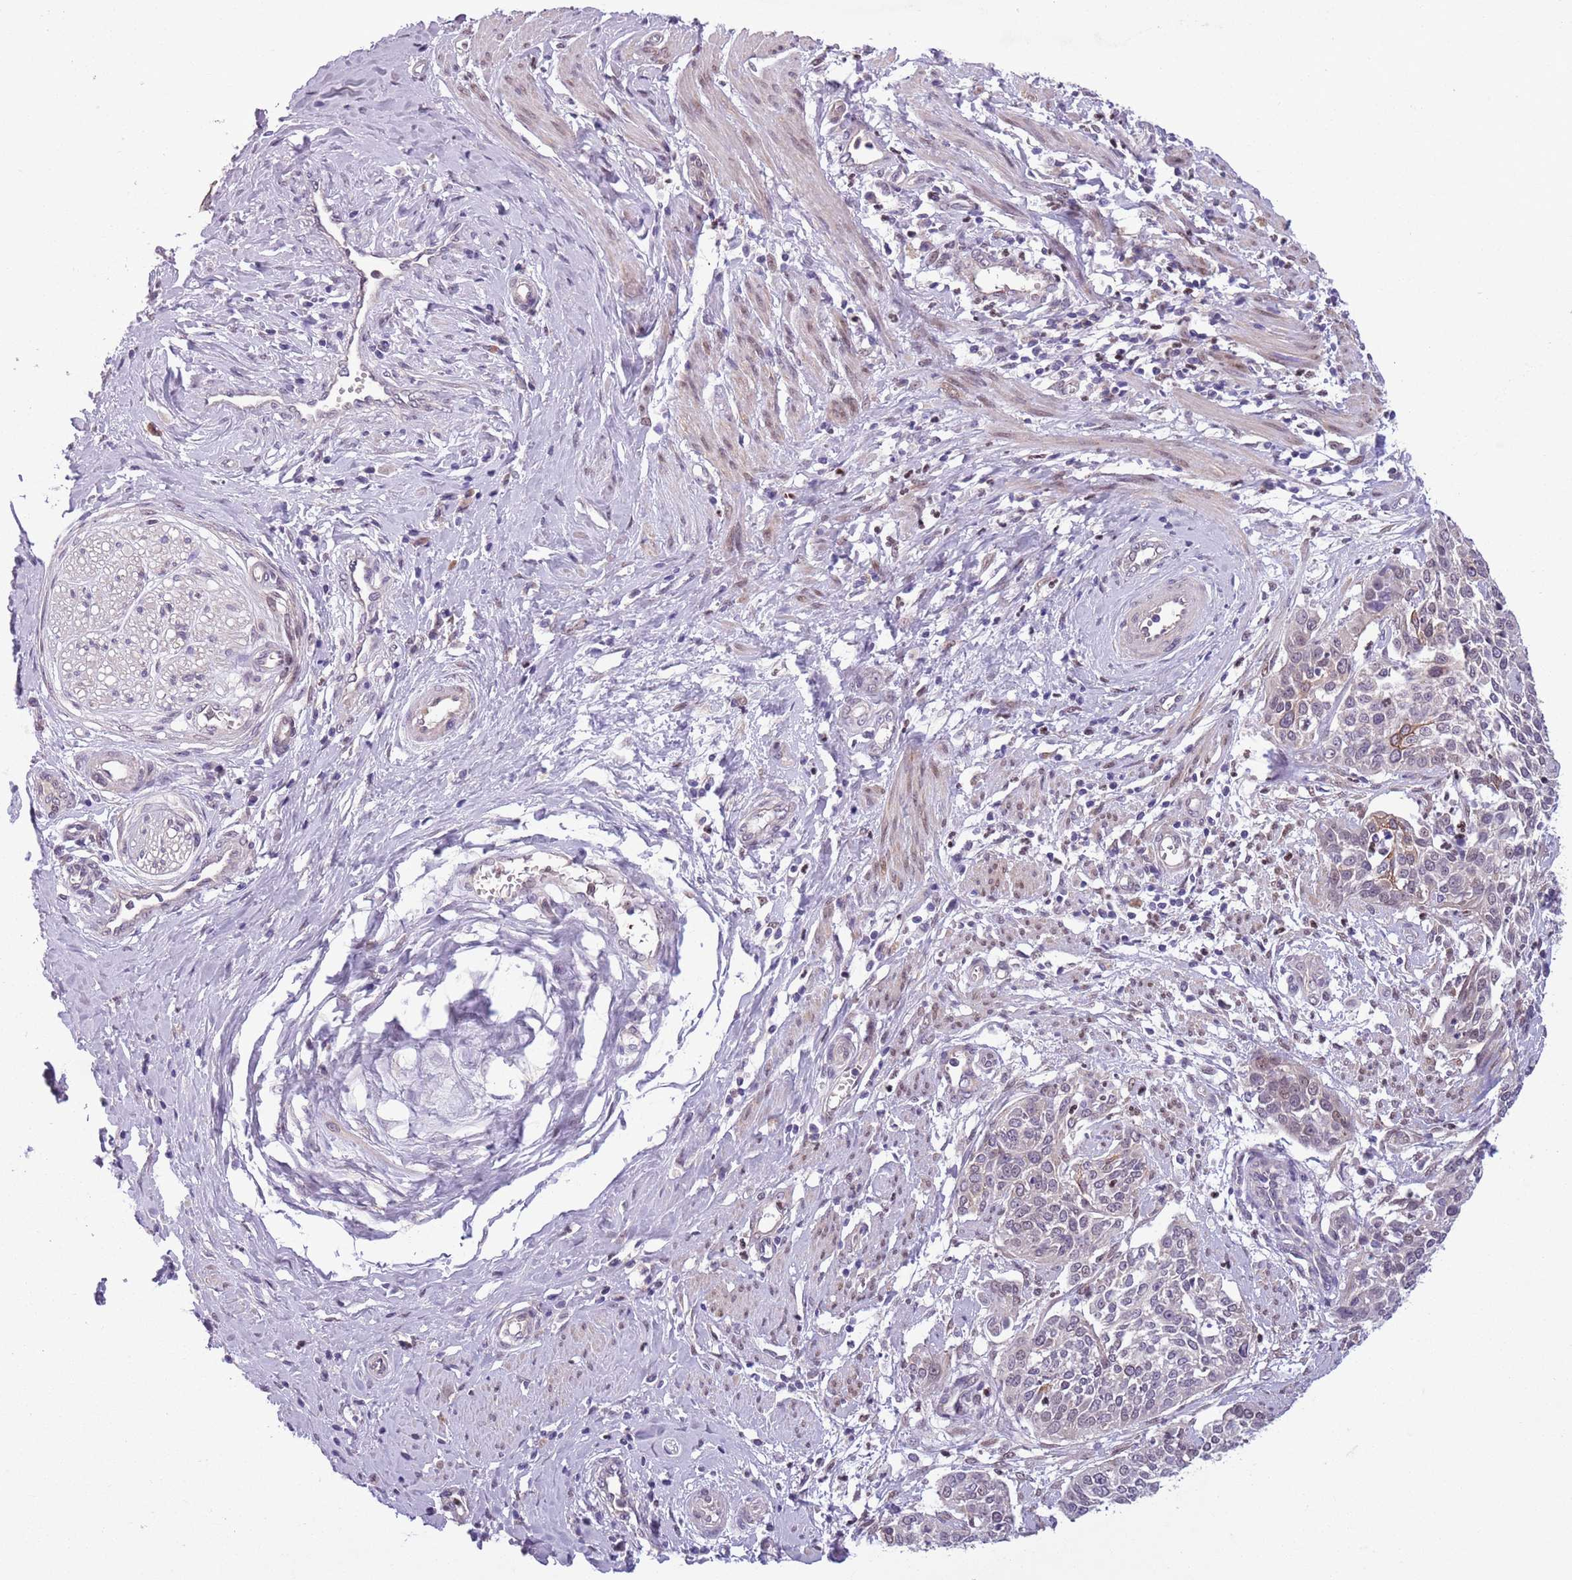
{"staining": {"intensity": "weak", "quantity": "<25%", "location": "cytoplasmic/membranous"}, "tissue": "cervical cancer", "cell_type": "Tumor cells", "image_type": "cancer", "snomed": [{"axis": "morphology", "description": "Squamous cell carcinoma, NOS"}, {"axis": "topography", "description": "Cervix"}], "caption": "Histopathology image shows no protein staining in tumor cells of squamous cell carcinoma (cervical) tissue. The staining was performed using DAB (3,3'-diaminobenzidine) to visualize the protein expression in brown, while the nuclei were stained in blue with hematoxylin (Magnification: 20x).", "gene": "ADCY7", "patient": {"sex": "female", "age": 44}}